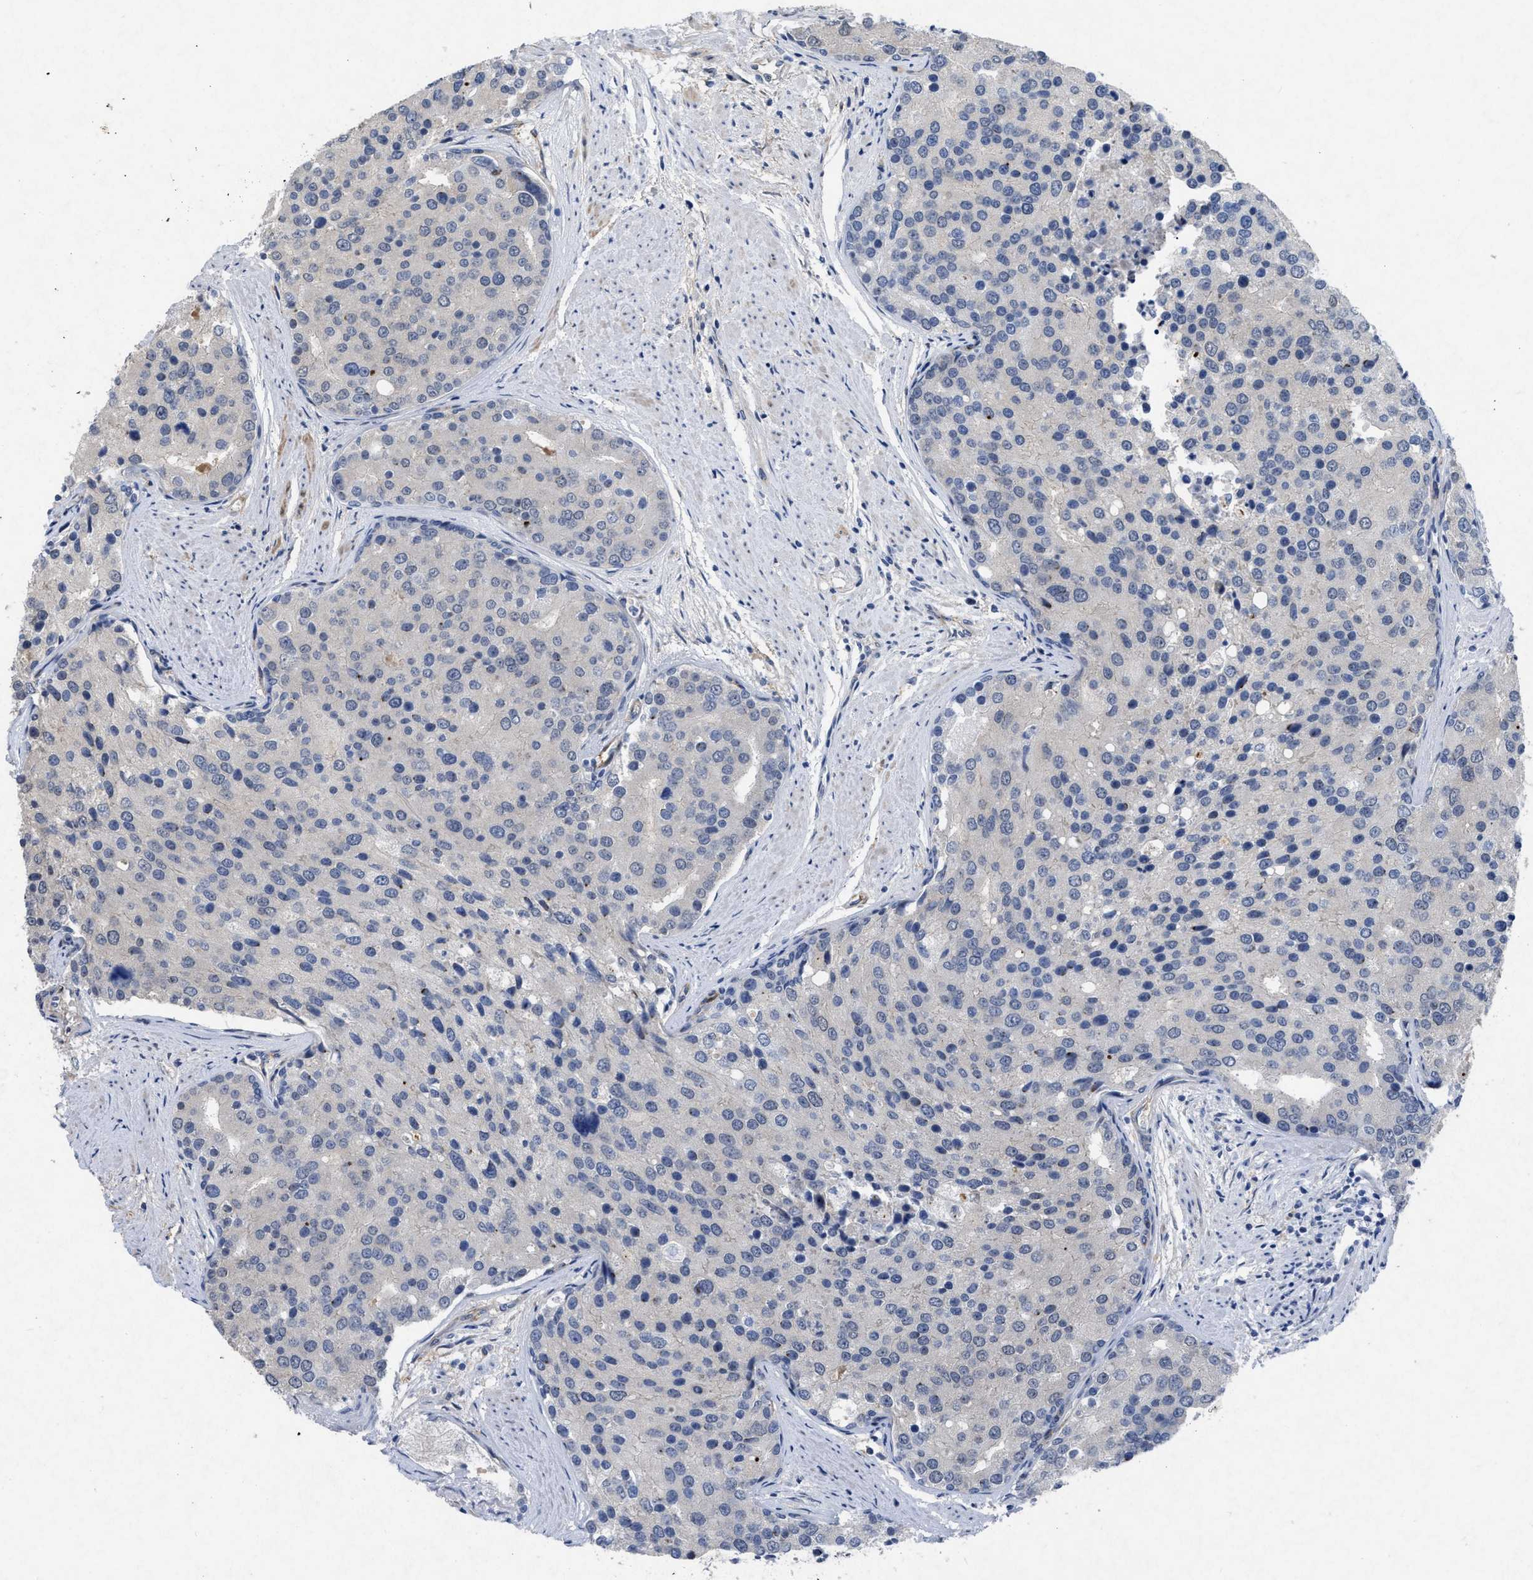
{"staining": {"intensity": "negative", "quantity": "none", "location": "none"}, "tissue": "prostate cancer", "cell_type": "Tumor cells", "image_type": "cancer", "snomed": [{"axis": "morphology", "description": "Adenocarcinoma, High grade"}, {"axis": "topography", "description": "Prostate"}], "caption": "A high-resolution micrograph shows immunohistochemistry (IHC) staining of prostate cancer (high-grade adenocarcinoma), which shows no significant positivity in tumor cells. Nuclei are stained in blue.", "gene": "PDGFRA", "patient": {"sex": "male", "age": 50}}